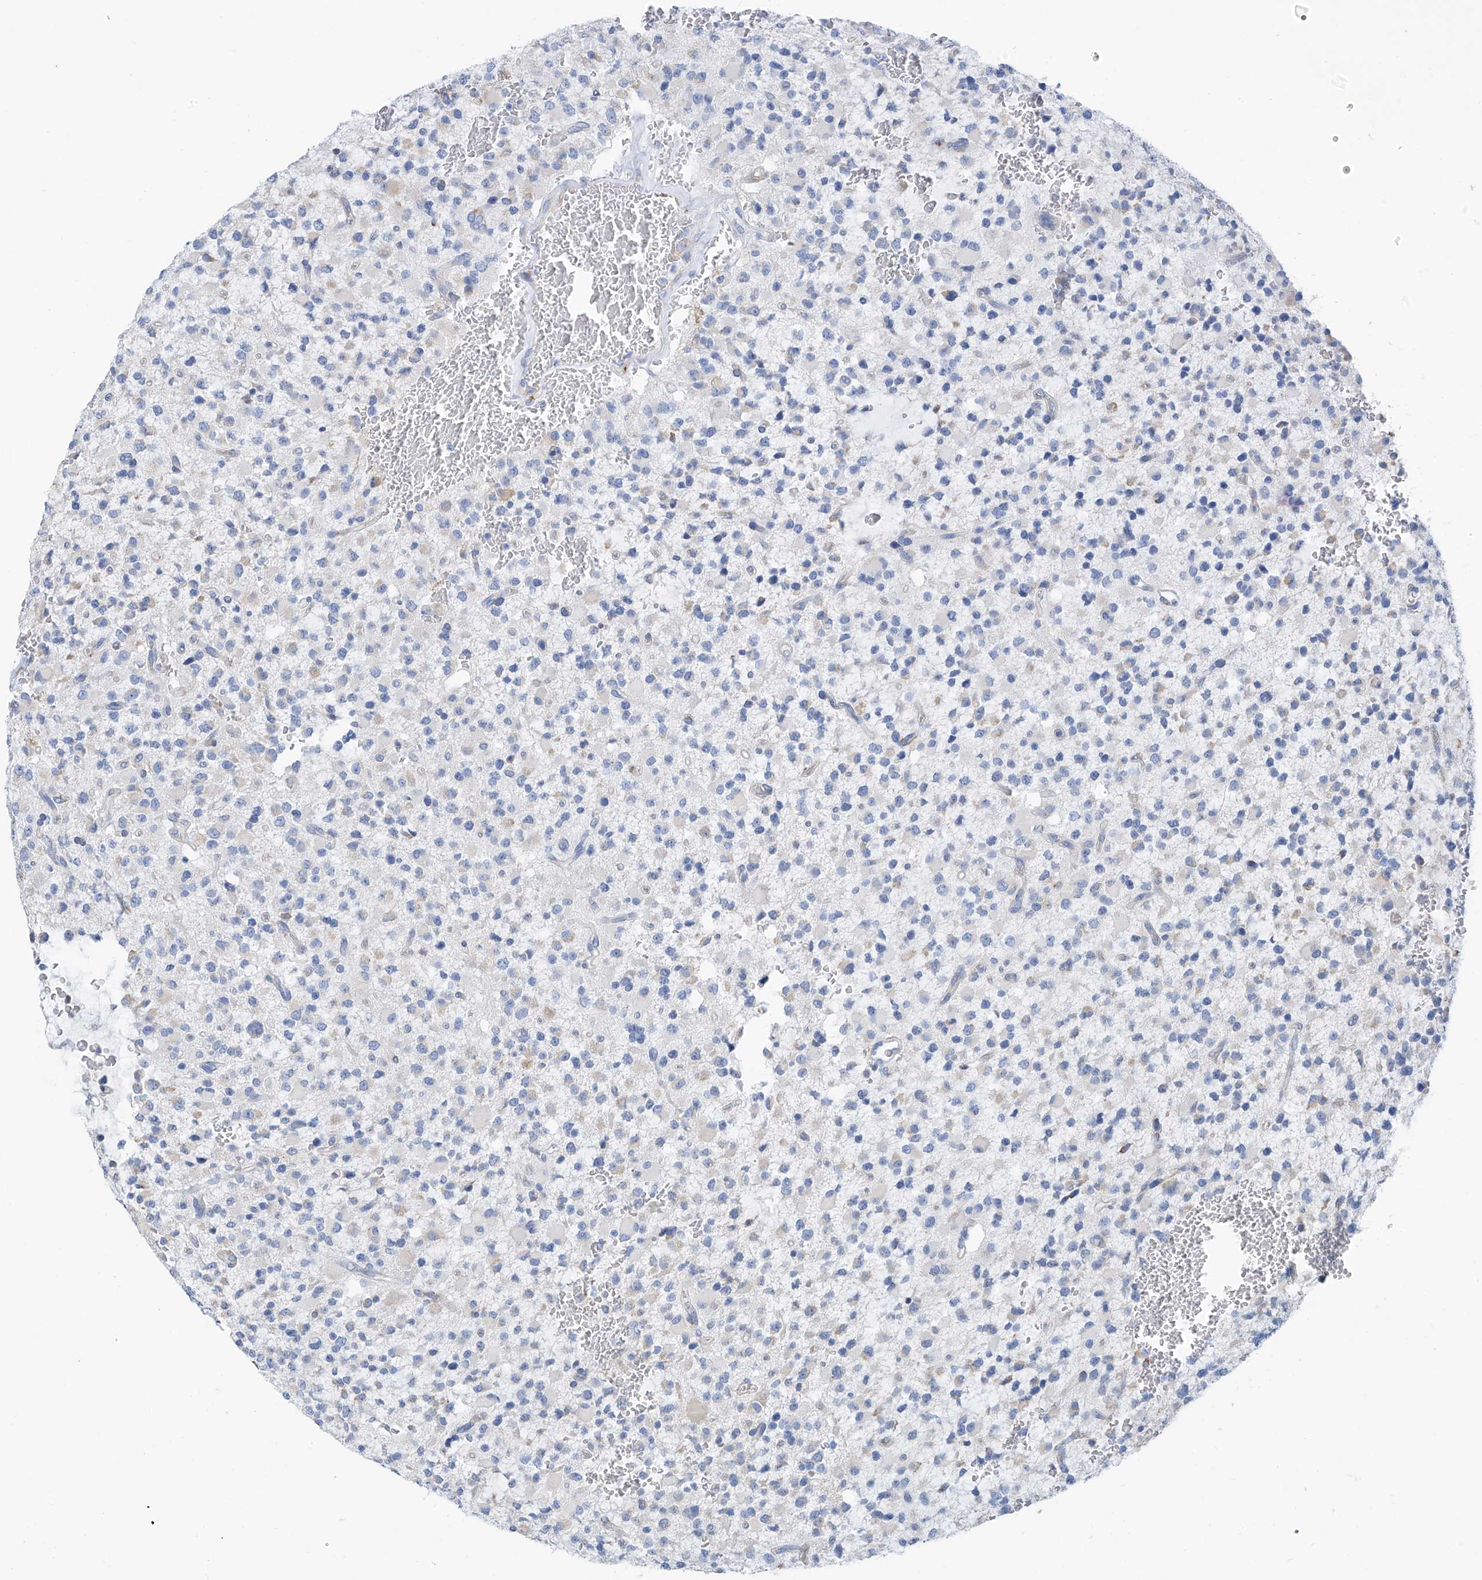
{"staining": {"intensity": "negative", "quantity": "none", "location": "none"}, "tissue": "glioma", "cell_type": "Tumor cells", "image_type": "cancer", "snomed": [{"axis": "morphology", "description": "Glioma, malignant, High grade"}, {"axis": "topography", "description": "Brain"}], "caption": "Immunohistochemical staining of glioma shows no significant positivity in tumor cells.", "gene": "RCN2", "patient": {"sex": "male", "age": 34}}